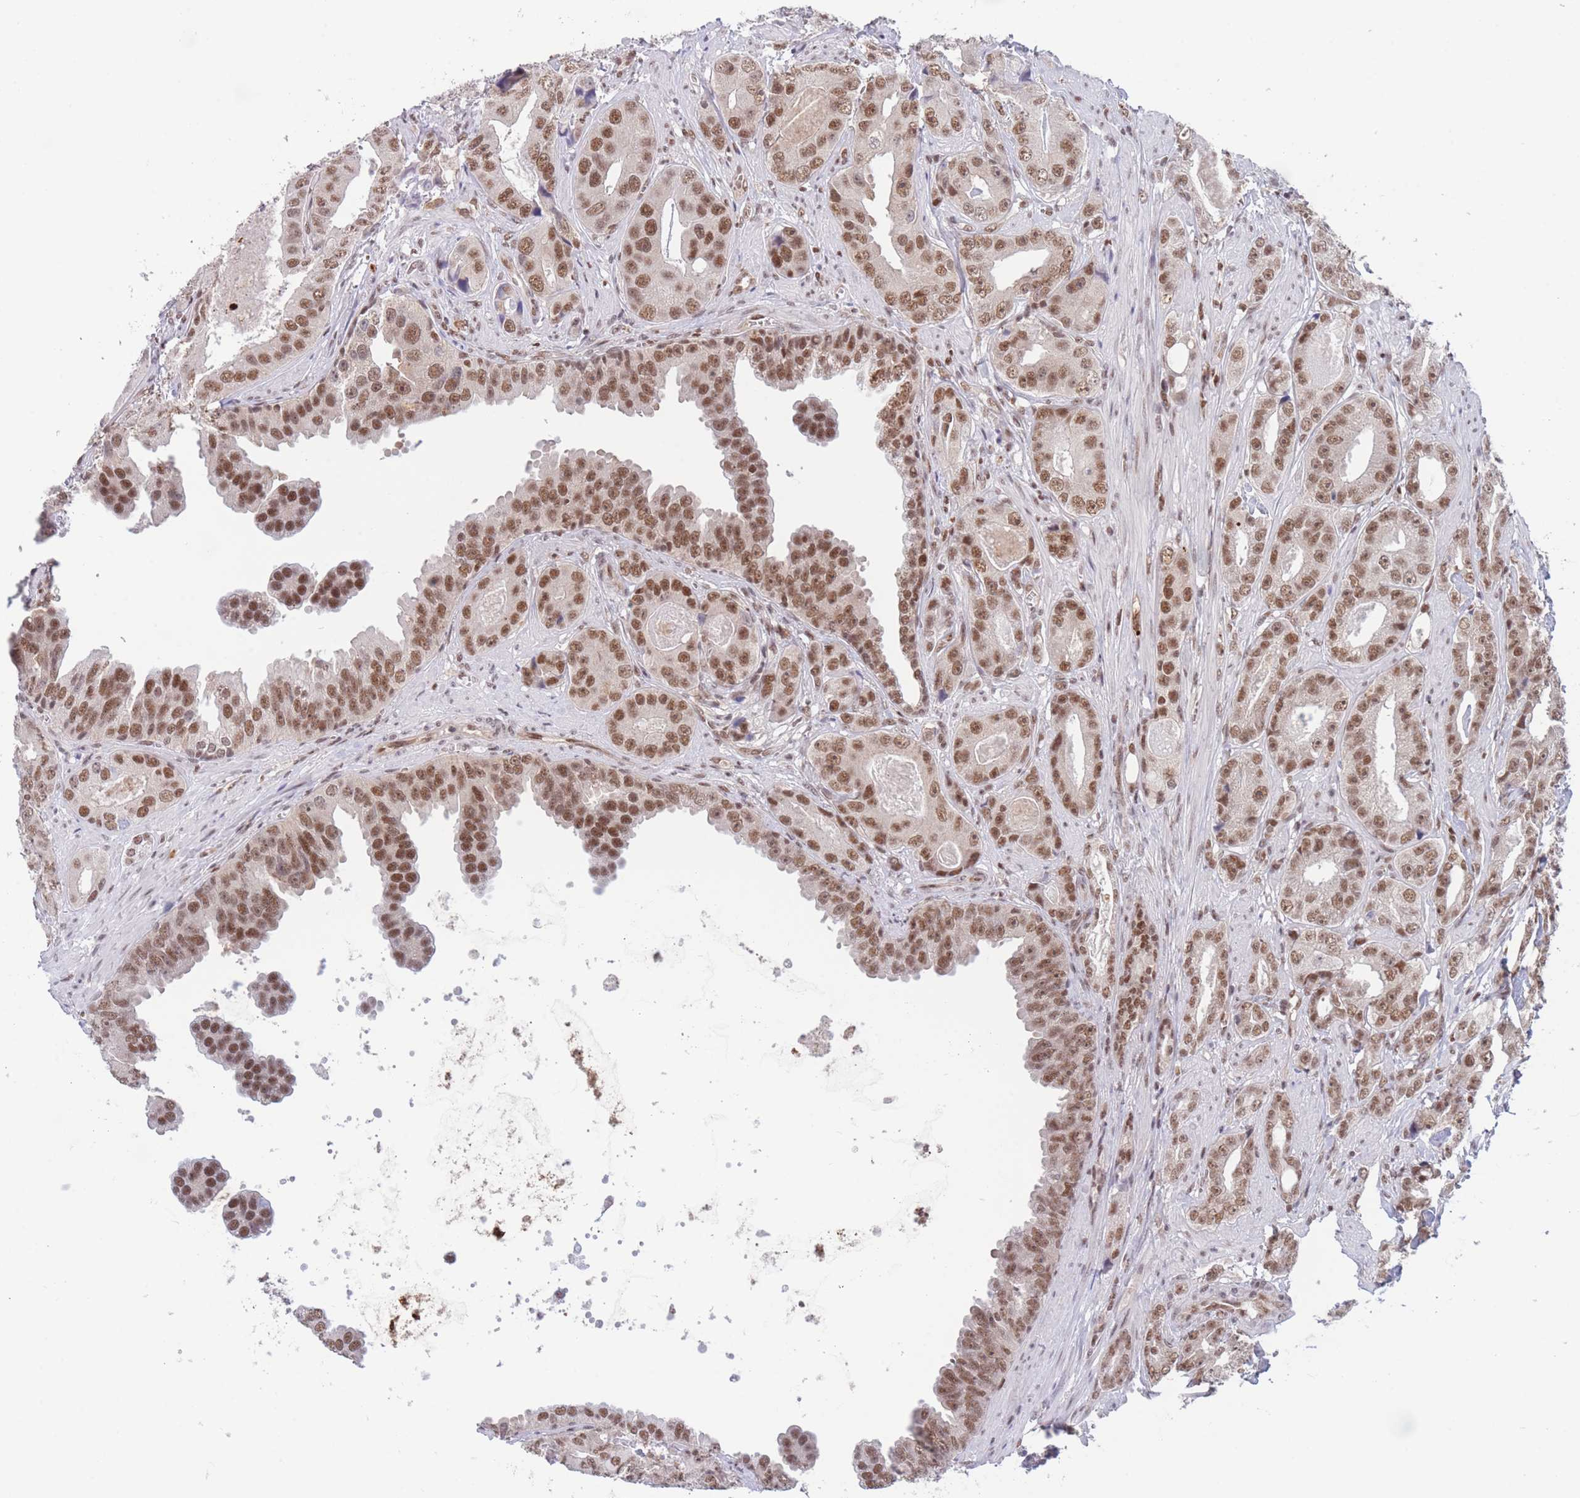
{"staining": {"intensity": "moderate", "quantity": ">75%", "location": "nuclear"}, "tissue": "prostate cancer", "cell_type": "Tumor cells", "image_type": "cancer", "snomed": [{"axis": "morphology", "description": "Adenocarcinoma, High grade"}, {"axis": "topography", "description": "Prostate"}], "caption": "IHC image of neoplastic tissue: human prostate cancer (high-grade adenocarcinoma) stained using immunohistochemistry (IHC) exhibits medium levels of moderate protein expression localized specifically in the nuclear of tumor cells, appearing as a nuclear brown color.", "gene": "SMAD9", "patient": {"sex": "male", "age": 71}}